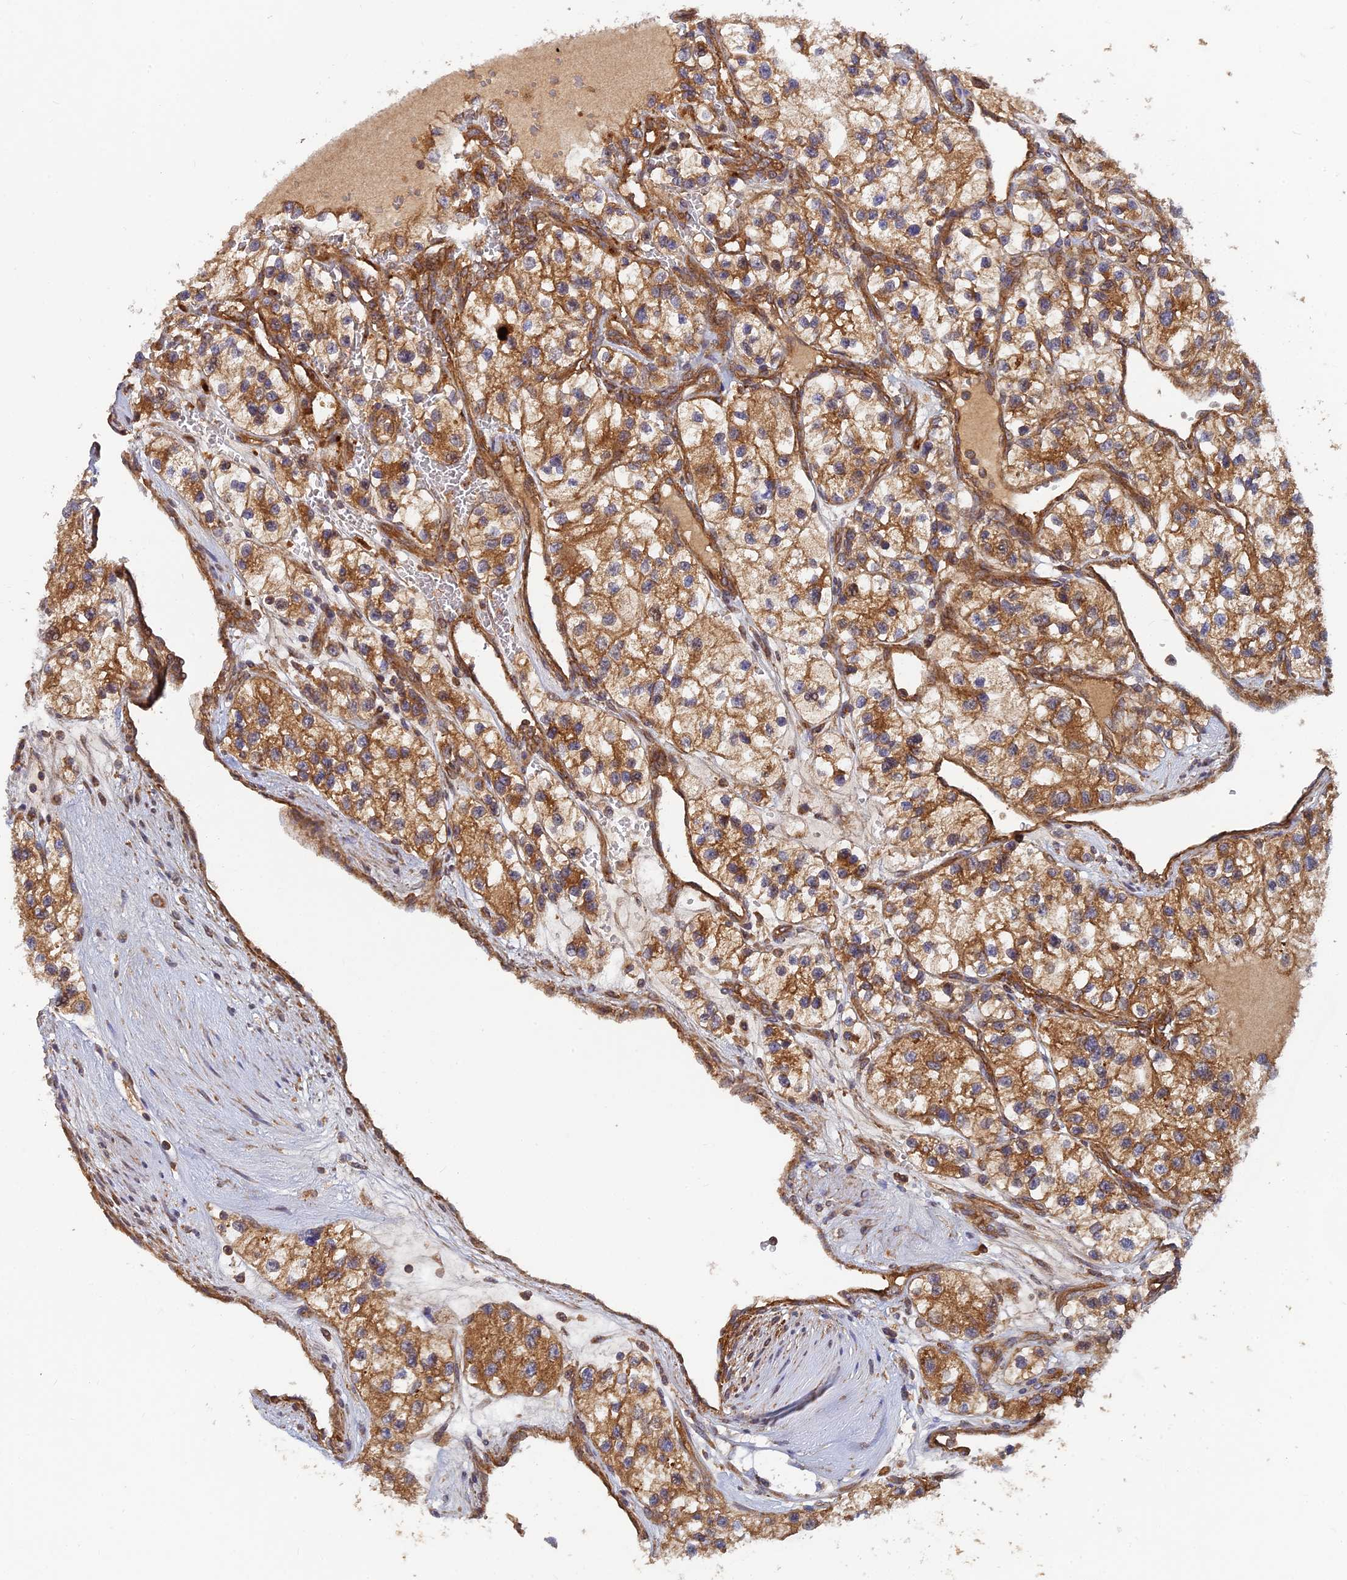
{"staining": {"intensity": "moderate", "quantity": ">75%", "location": "cytoplasmic/membranous"}, "tissue": "renal cancer", "cell_type": "Tumor cells", "image_type": "cancer", "snomed": [{"axis": "morphology", "description": "Adenocarcinoma, NOS"}, {"axis": "topography", "description": "Kidney"}], "caption": "Tumor cells demonstrate medium levels of moderate cytoplasmic/membranous expression in about >75% of cells in renal cancer.", "gene": "RELCH", "patient": {"sex": "female", "age": 57}}